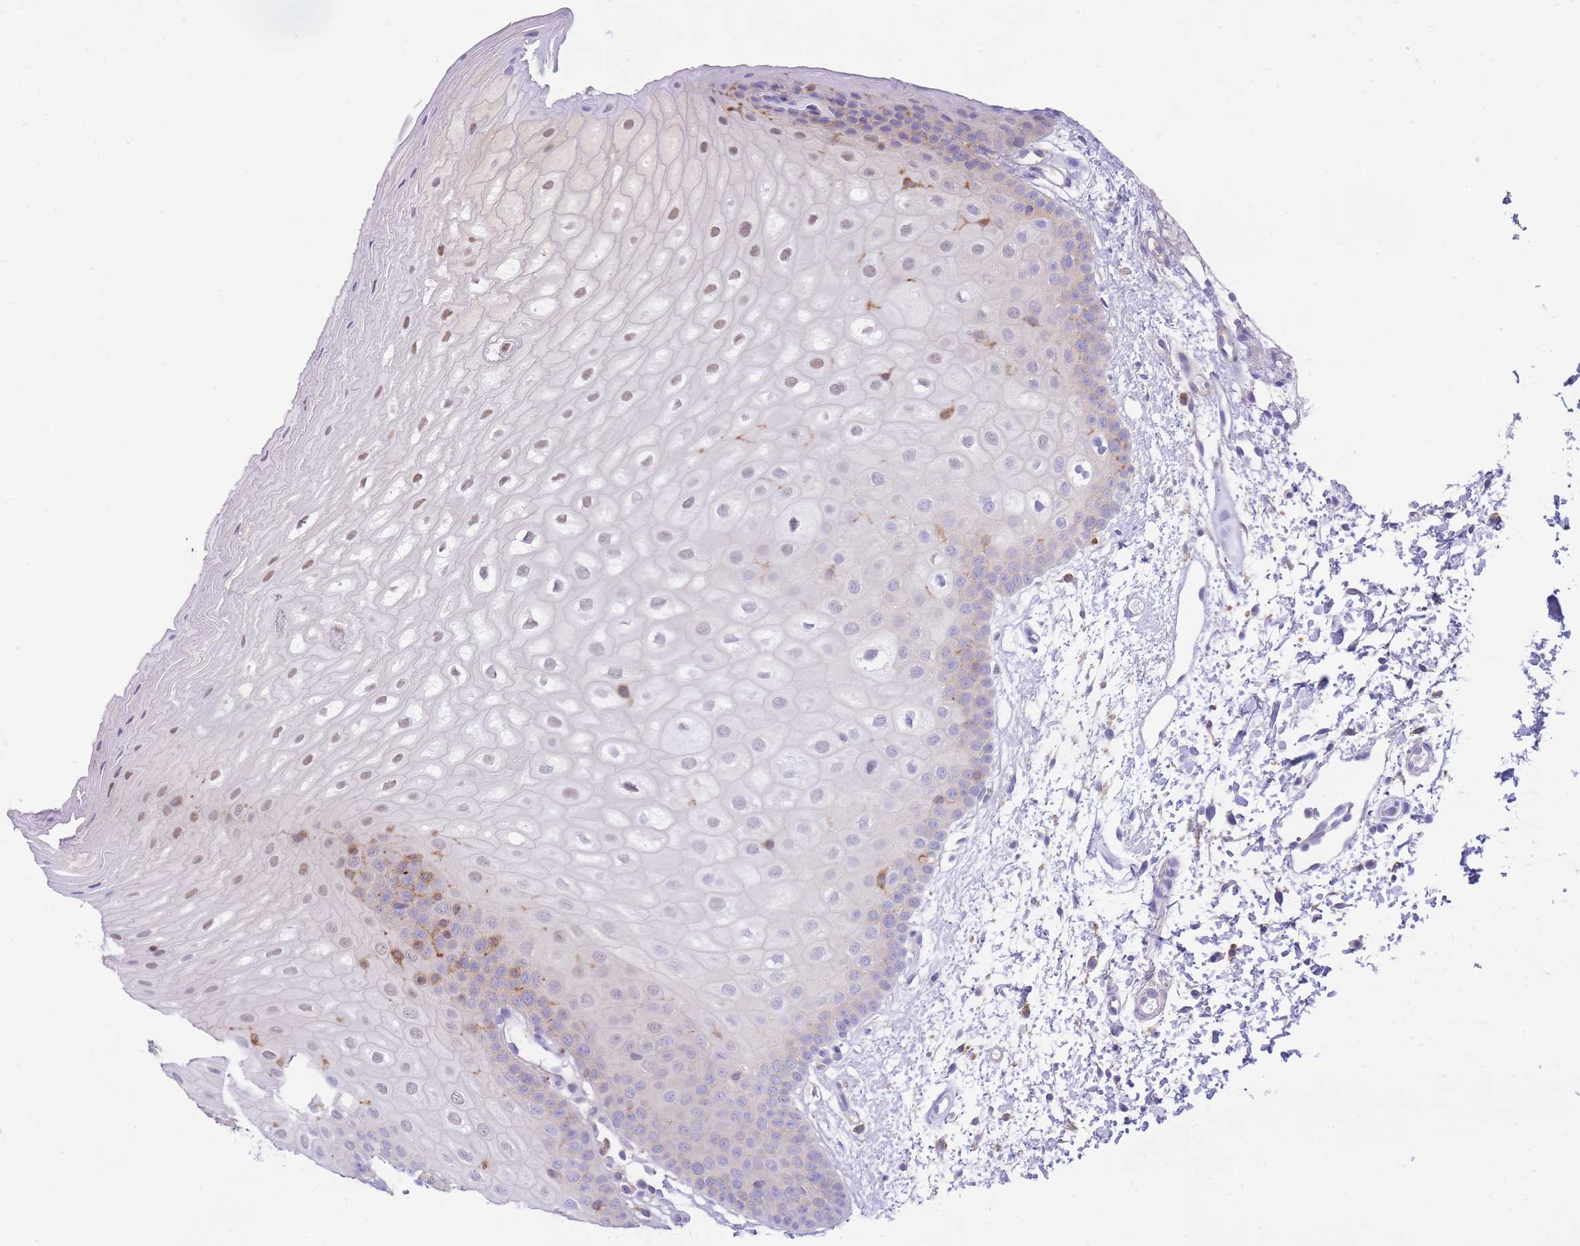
{"staining": {"intensity": "moderate", "quantity": "<25%", "location": "nuclear"}, "tissue": "oral mucosa", "cell_type": "Squamous epithelial cells", "image_type": "normal", "snomed": [{"axis": "morphology", "description": "Normal tissue, NOS"}, {"axis": "topography", "description": "Oral tissue"}], "caption": "Protein staining demonstrates moderate nuclear expression in about <25% of squamous epithelial cells in unremarkable oral mucosa. (DAB (3,3'-diaminobenzidine) IHC with brightfield microscopy, high magnification).", "gene": "NAMPT", "patient": {"sex": "female", "age": 67}}